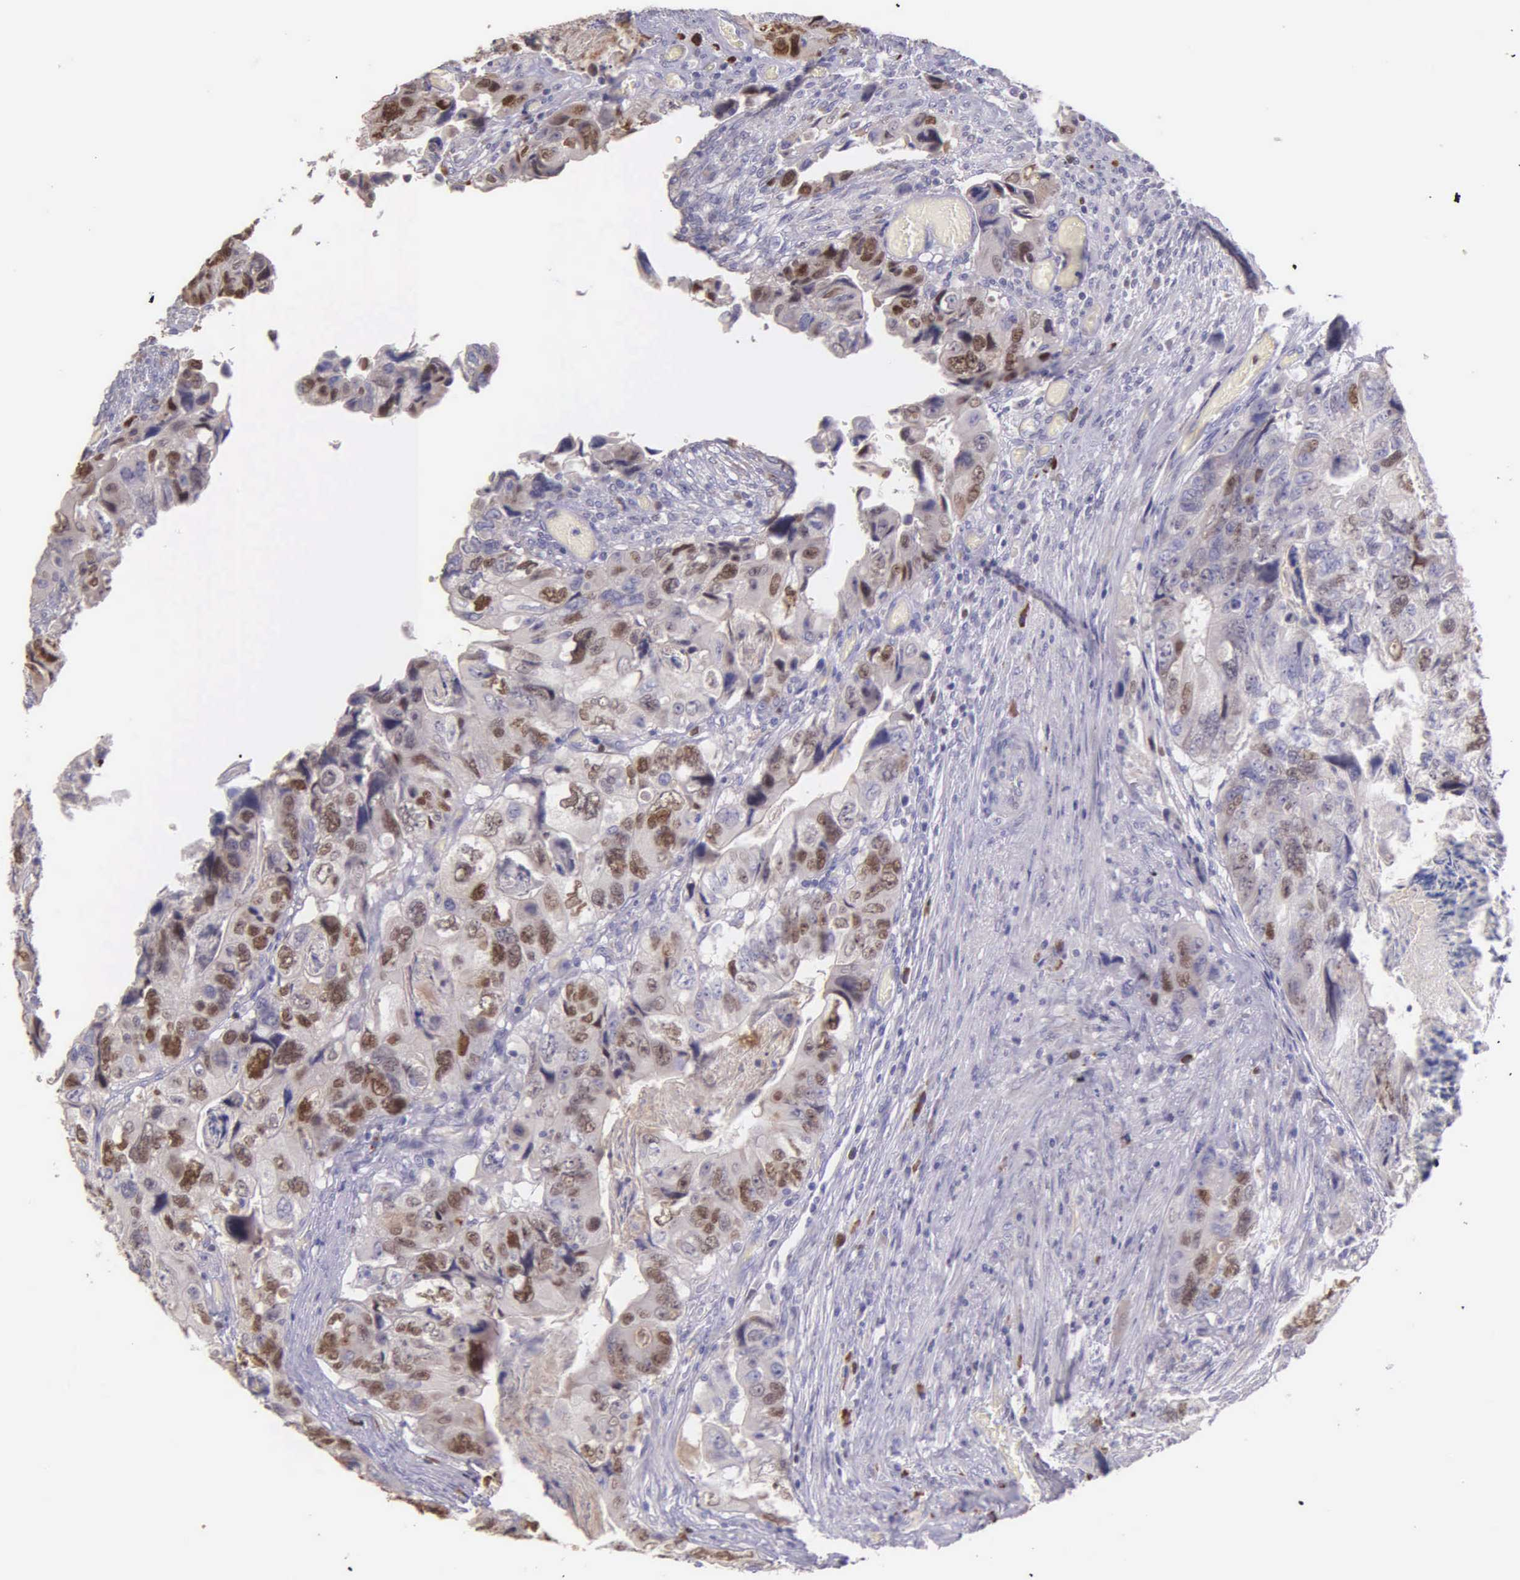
{"staining": {"intensity": "moderate", "quantity": "25%-75%", "location": "nuclear"}, "tissue": "colorectal cancer", "cell_type": "Tumor cells", "image_type": "cancer", "snomed": [{"axis": "morphology", "description": "Adenocarcinoma, NOS"}, {"axis": "topography", "description": "Rectum"}], "caption": "Colorectal cancer tissue shows moderate nuclear positivity in about 25%-75% of tumor cells The staining was performed using DAB (3,3'-diaminobenzidine), with brown indicating positive protein expression. Nuclei are stained blue with hematoxylin.", "gene": "MCM5", "patient": {"sex": "female", "age": 82}}